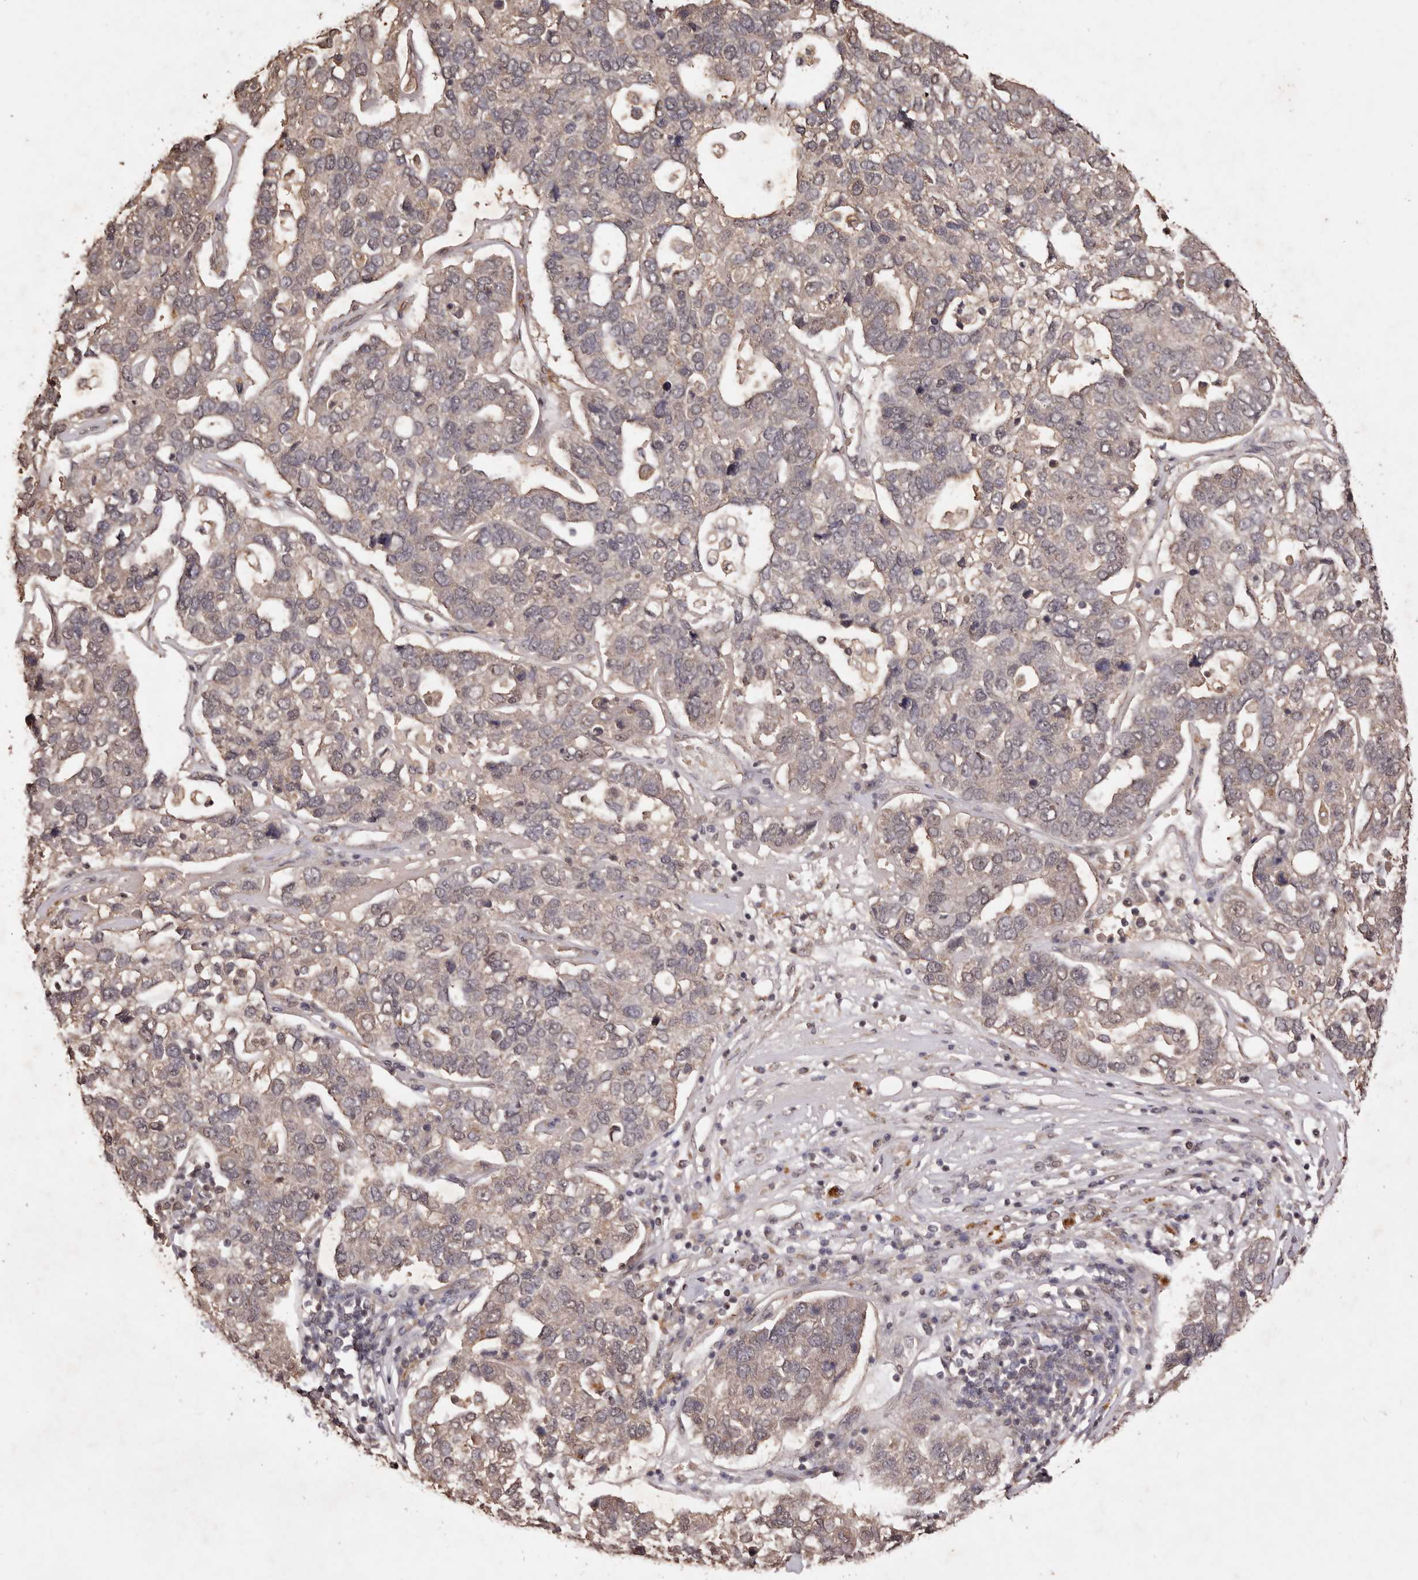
{"staining": {"intensity": "moderate", "quantity": ">75%", "location": "cytoplasmic/membranous"}, "tissue": "pancreatic cancer", "cell_type": "Tumor cells", "image_type": "cancer", "snomed": [{"axis": "morphology", "description": "Adenocarcinoma, NOS"}, {"axis": "topography", "description": "Pancreas"}], "caption": "Adenocarcinoma (pancreatic) was stained to show a protein in brown. There is medium levels of moderate cytoplasmic/membranous positivity in about >75% of tumor cells. The staining was performed using DAB (3,3'-diaminobenzidine) to visualize the protein expression in brown, while the nuclei were stained in blue with hematoxylin (Magnification: 20x).", "gene": "NOTCH1", "patient": {"sex": "female", "age": 61}}